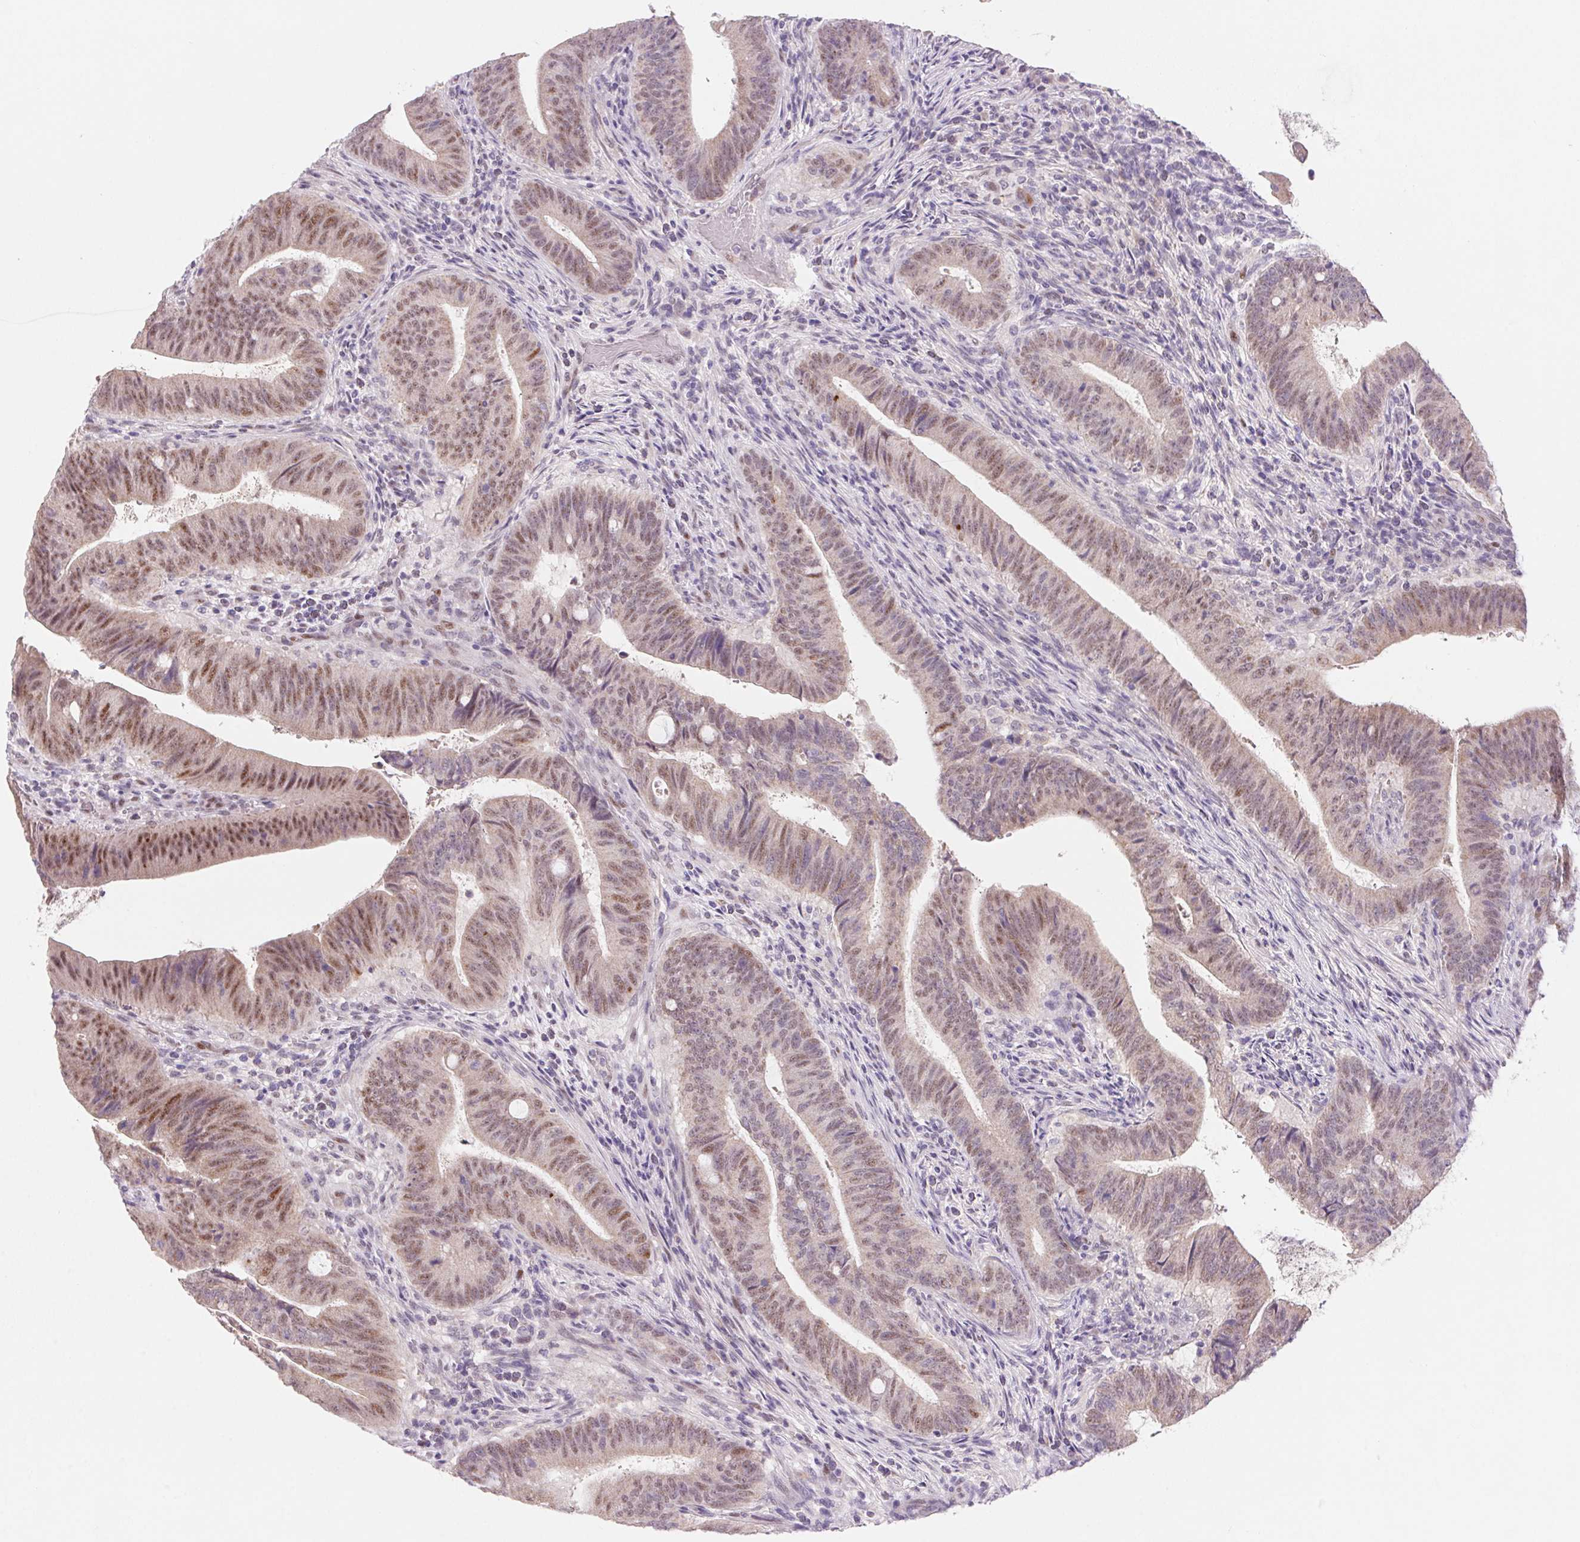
{"staining": {"intensity": "moderate", "quantity": "25%-75%", "location": "nuclear"}, "tissue": "colorectal cancer", "cell_type": "Tumor cells", "image_type": "cancer", "snomed": [{"axis": "morphology", "description": "Adenocarcinoma, NOS"}, {"axis": "topography", "description": "Colon"}], "caption": "Adenocarcinoma (colorectal) tissue exhibits moderate nuclear positivity in approximately 25%-75% of tumor cells, visualized by immunohistochemistry.", "gene": "DPPA5", "patient": {"sex": "female", "age": 43}}